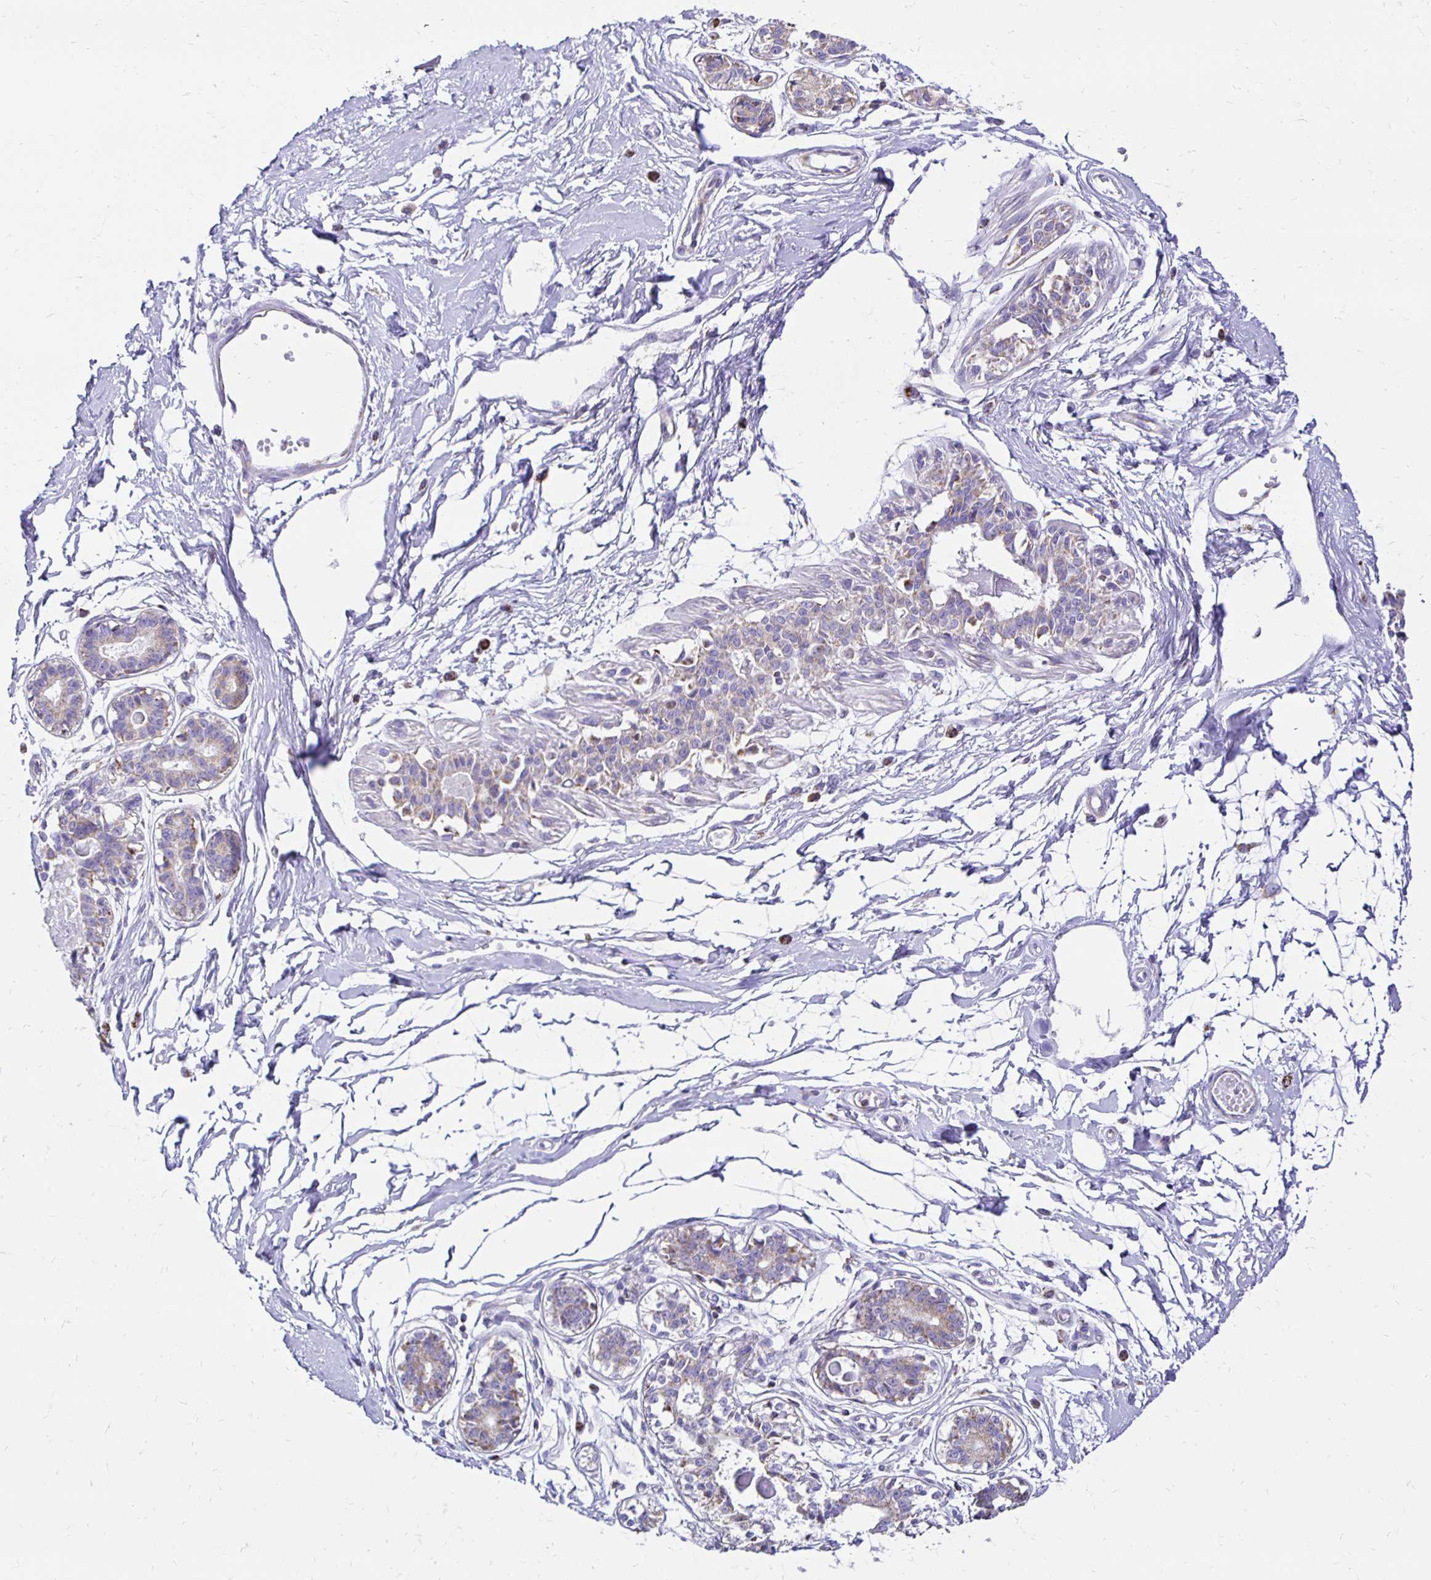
{"staining": {"intensity": "negative", "quantity": "none", "location": "none"}, "tissue": "breast", "cell_type": "Adipocytes", "image_type": "normal", "snomed": [{"axis": "morphology", "description": "Normal tissue, NOS"}, {"axis": "topography", "description": "Breast"}], "caption": "The IHC histopathology image has no significant expression in adipocytes of breast.", "gene": "PLAAT2", "patient": {"sex": "female", "age": 45}}